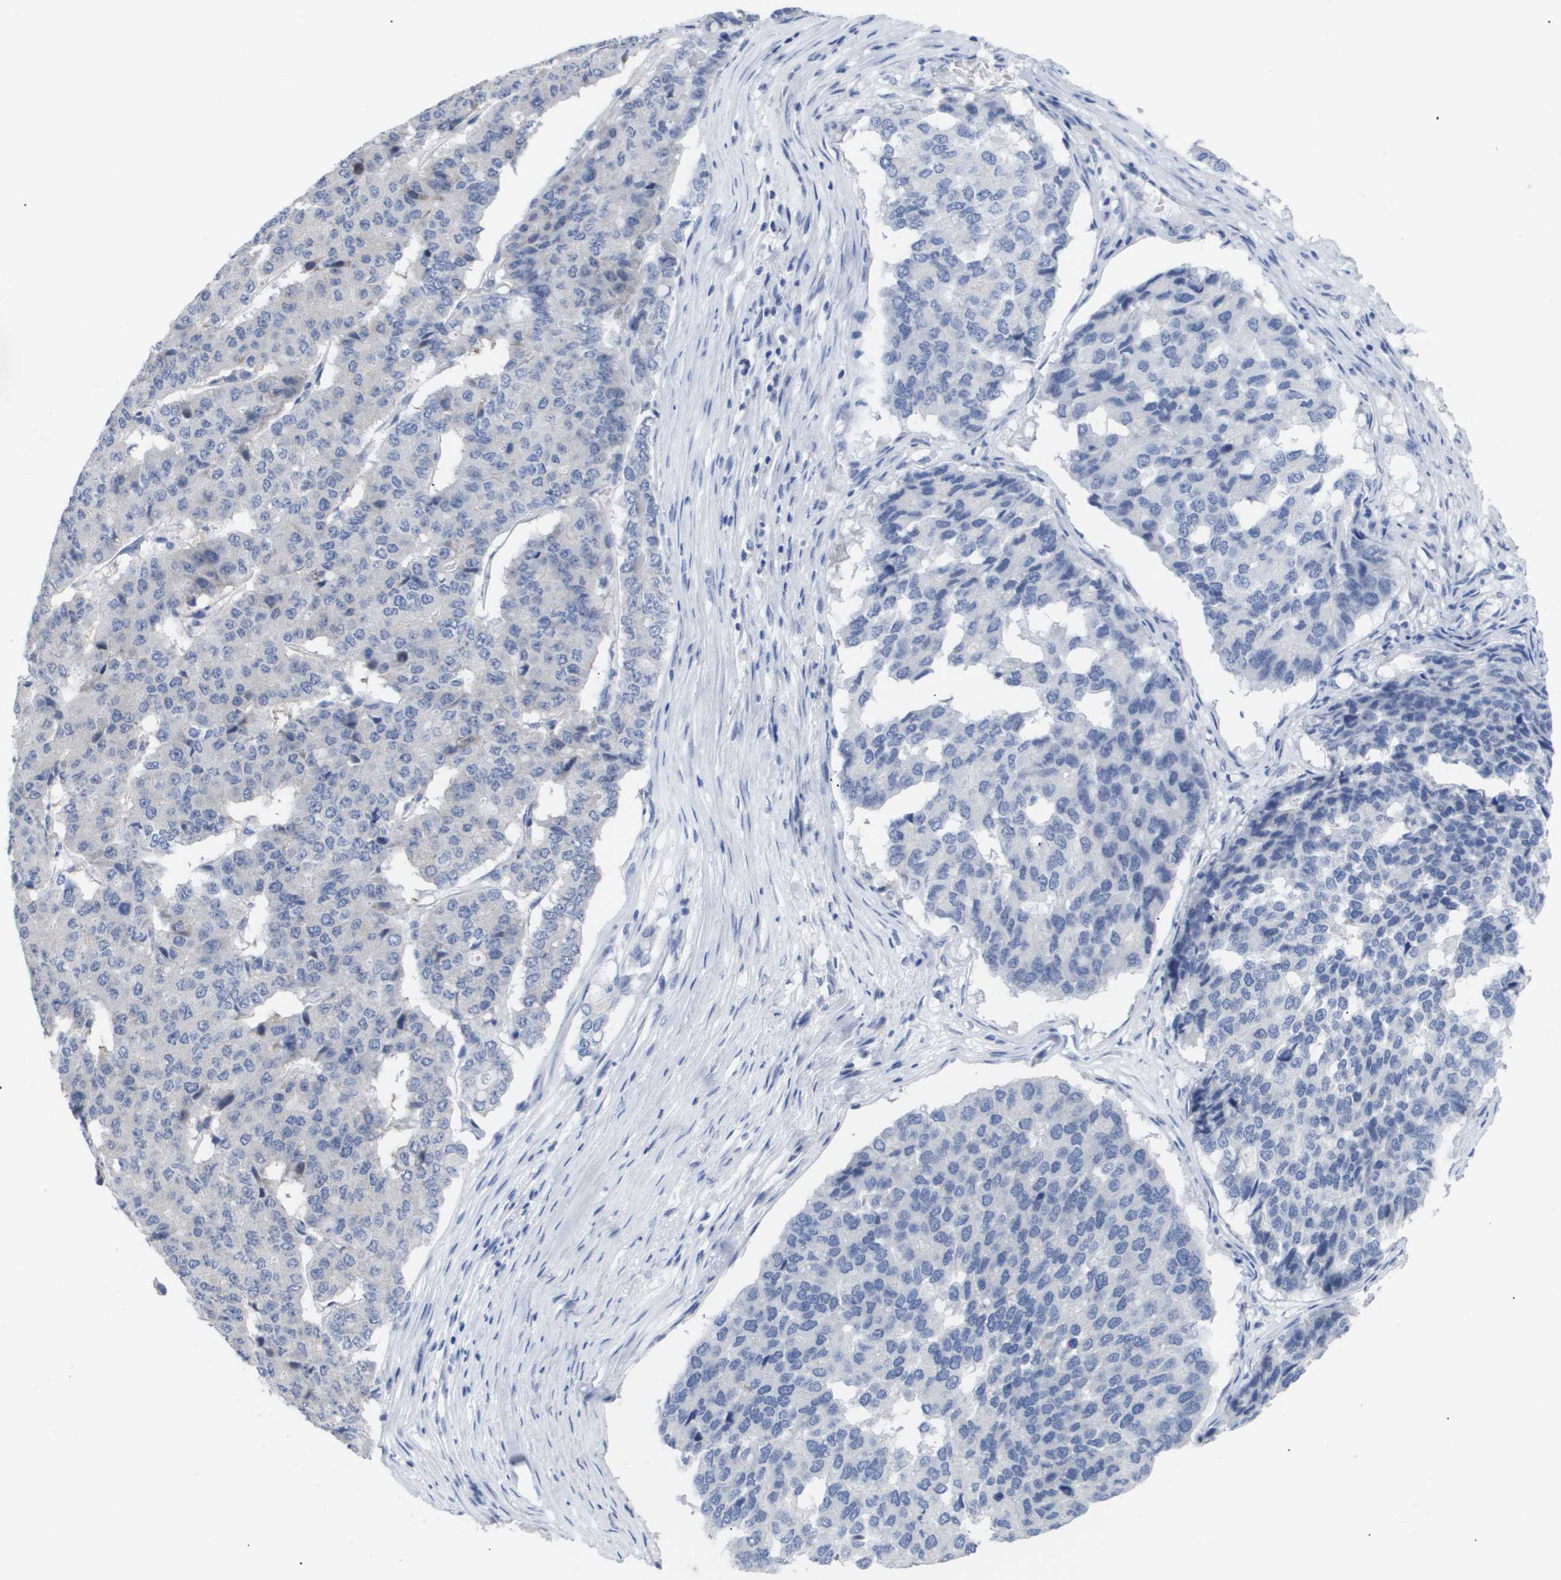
{"staining": {"intensity": "negative", "quantity": "none", "location": "none"}, "tissue": "pancreatic cancer", "cell_type": "Tumor cells", "image_type": "cancer", "snomed": [{"axis": "morphology", "description": "Adenocarcinoma, NOS"}, {"axis": "topography", "description": "Pancreas"}], "caption": "Image shows no significant protein positivity in tumor cells of pancreatic cancer.", "gene": "CAV3", "patient": {"sex": "male", "age": 50}}